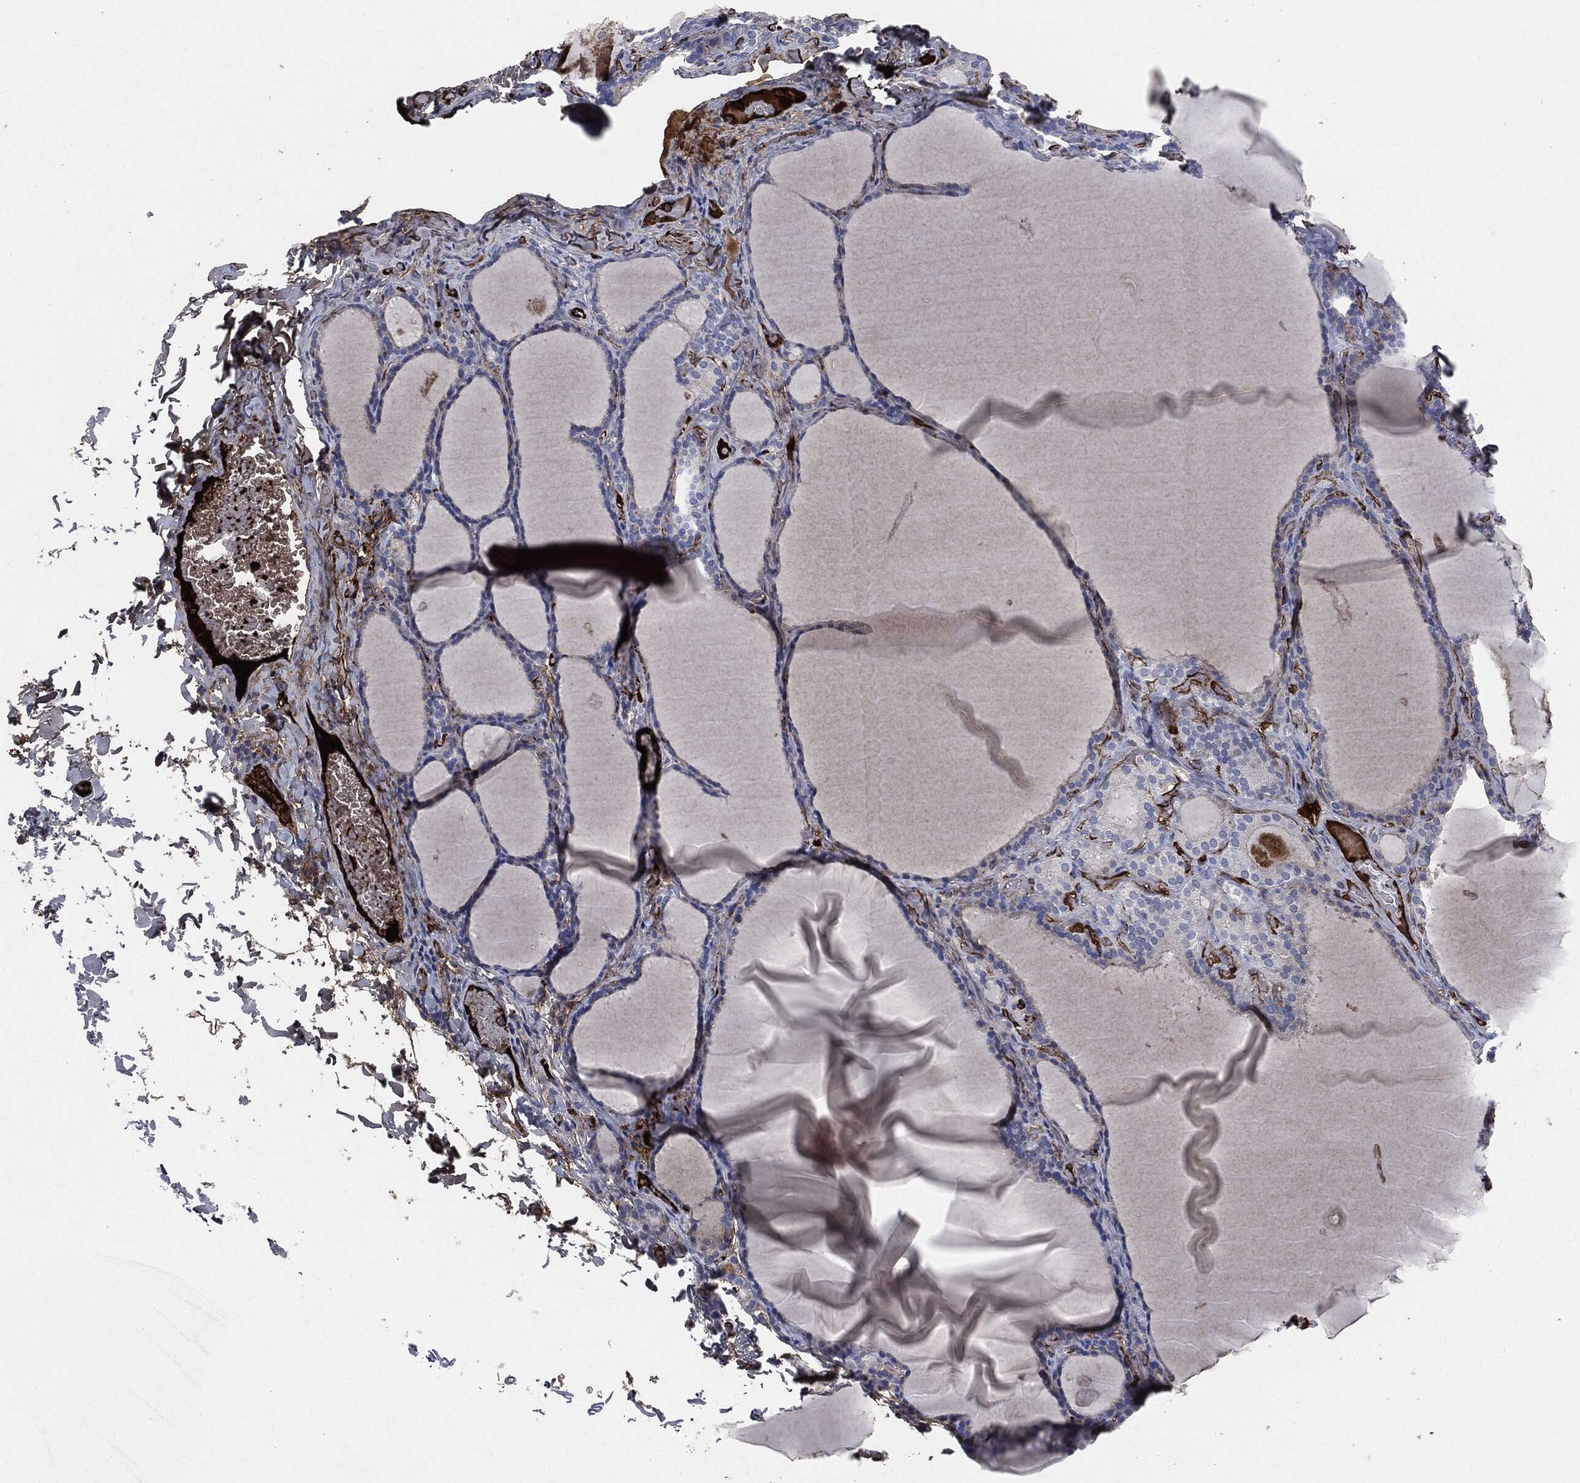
{"staining": {"intensity": "negative", "quantity": "none", "location": "none"}, "tissue": "thyroid gland", "cell_type": "Glandular cells", "image_type": "normal", "snomed": [{"axis": "morphology", "description": "Normal tissue, NOS"}, {"axis": "morphology", "description": "Hyperplasia, NOS"}, {"axis": "topography", "description": "Thyroid gland"}], "caption": "Thyroid gland stained for a protein using immunohistochemistry (IHC) shows no staining glandular cells.", "gene": "APOB", "patient": {"sex": "female", "age": 27}}